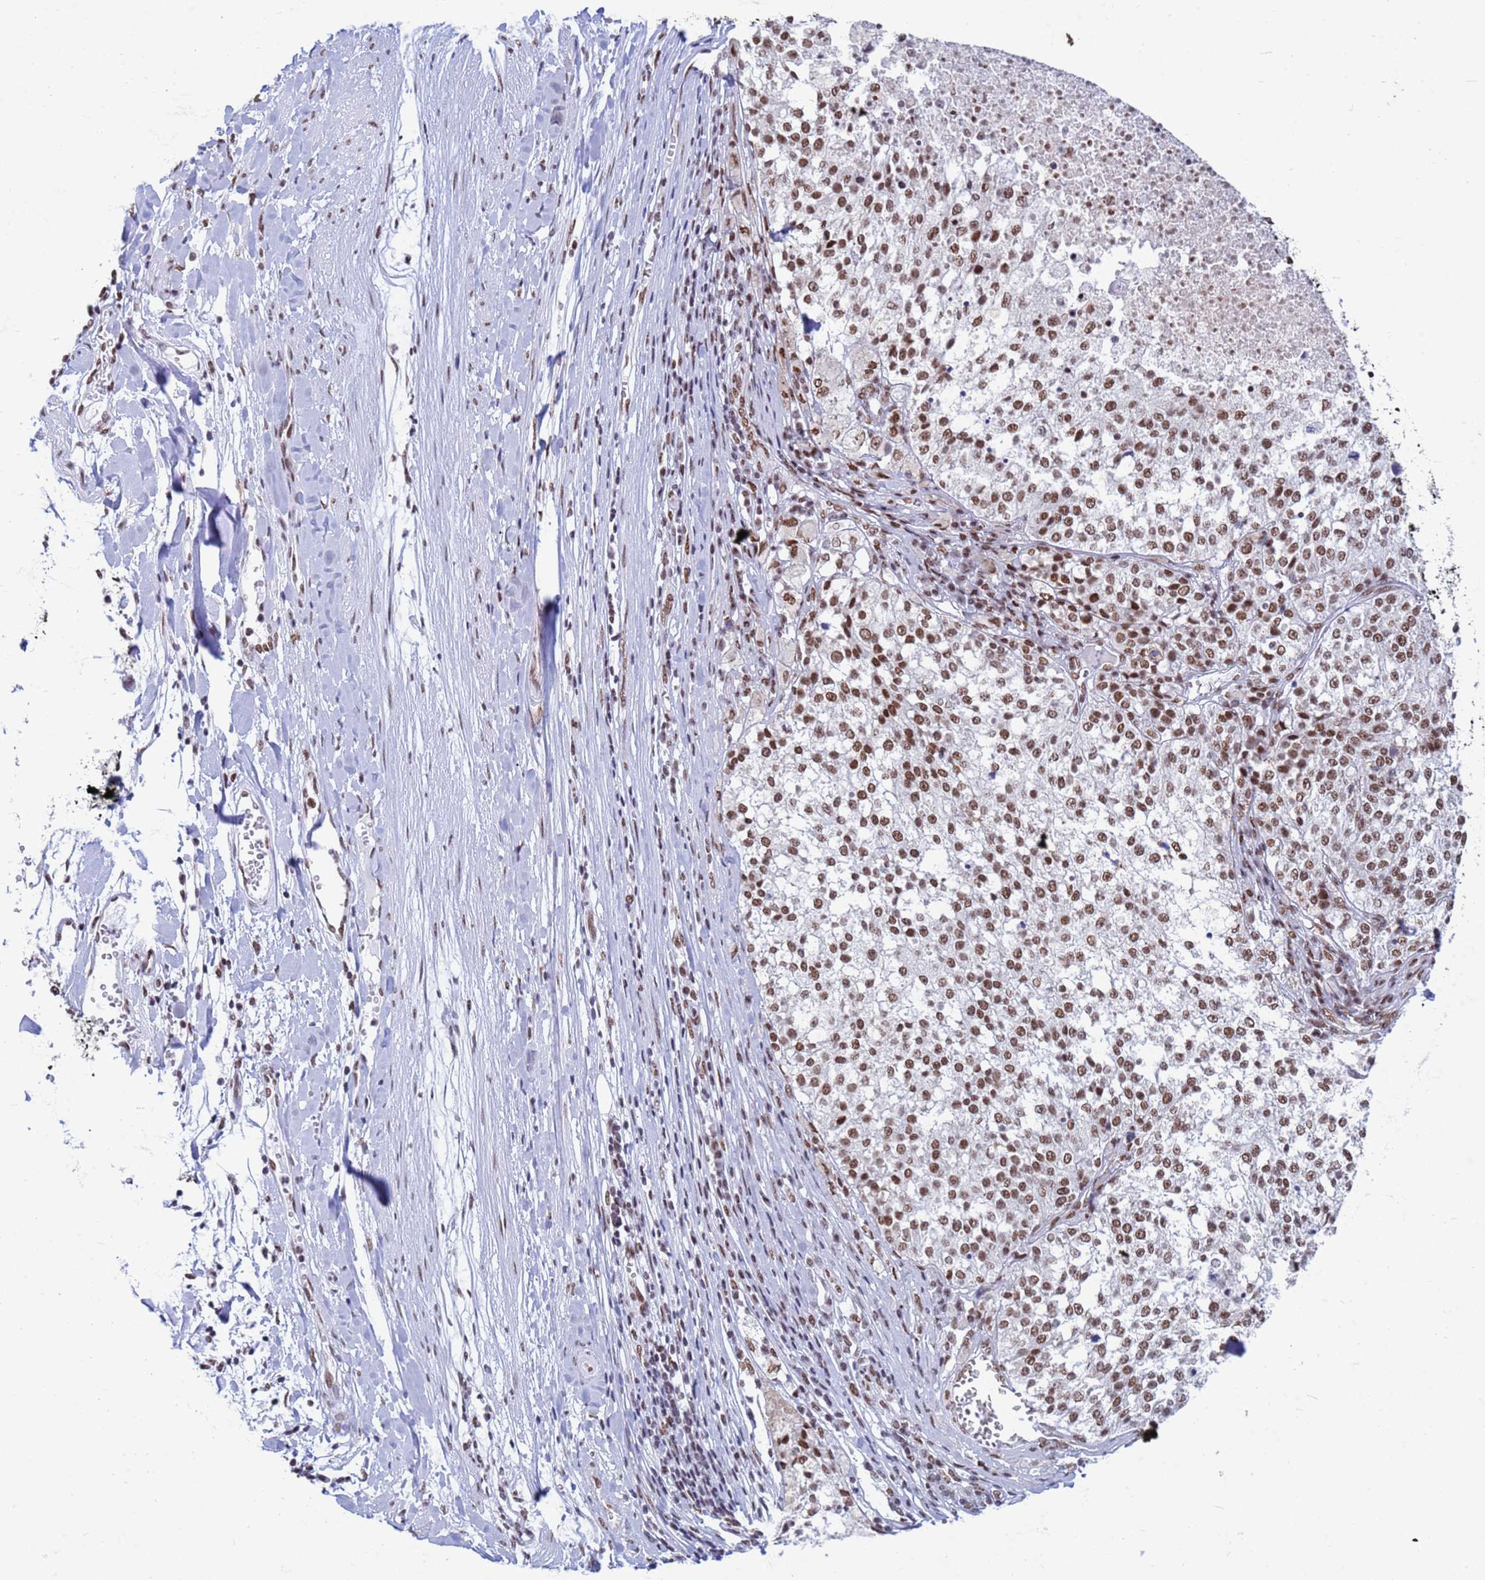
{"staining": {"intensity": "moderate", "quantity": ">75%", "location": "nuclear"}, "tissue": "melanoma", "cell_type": "Tumor cells", "image_type": "cancer", "snomed": [{"axis": "morphology", "description": "Malignant melanoma, NOS"}, {"axis": "topography", "description": "Skin"}], "caption": "Immunohistochemistry staining of melanoma, which exhibits medium levels of moderate nuclear positivity in about >75% of tumor cells indicating moderate nuclear protein staining. The staining was performed using DAB (brown) for protein detection and nuclei were counterstained in hematoxylin (blue).", "gene": "FAM170B", "patient": {"sex": "female", "age": 64}}